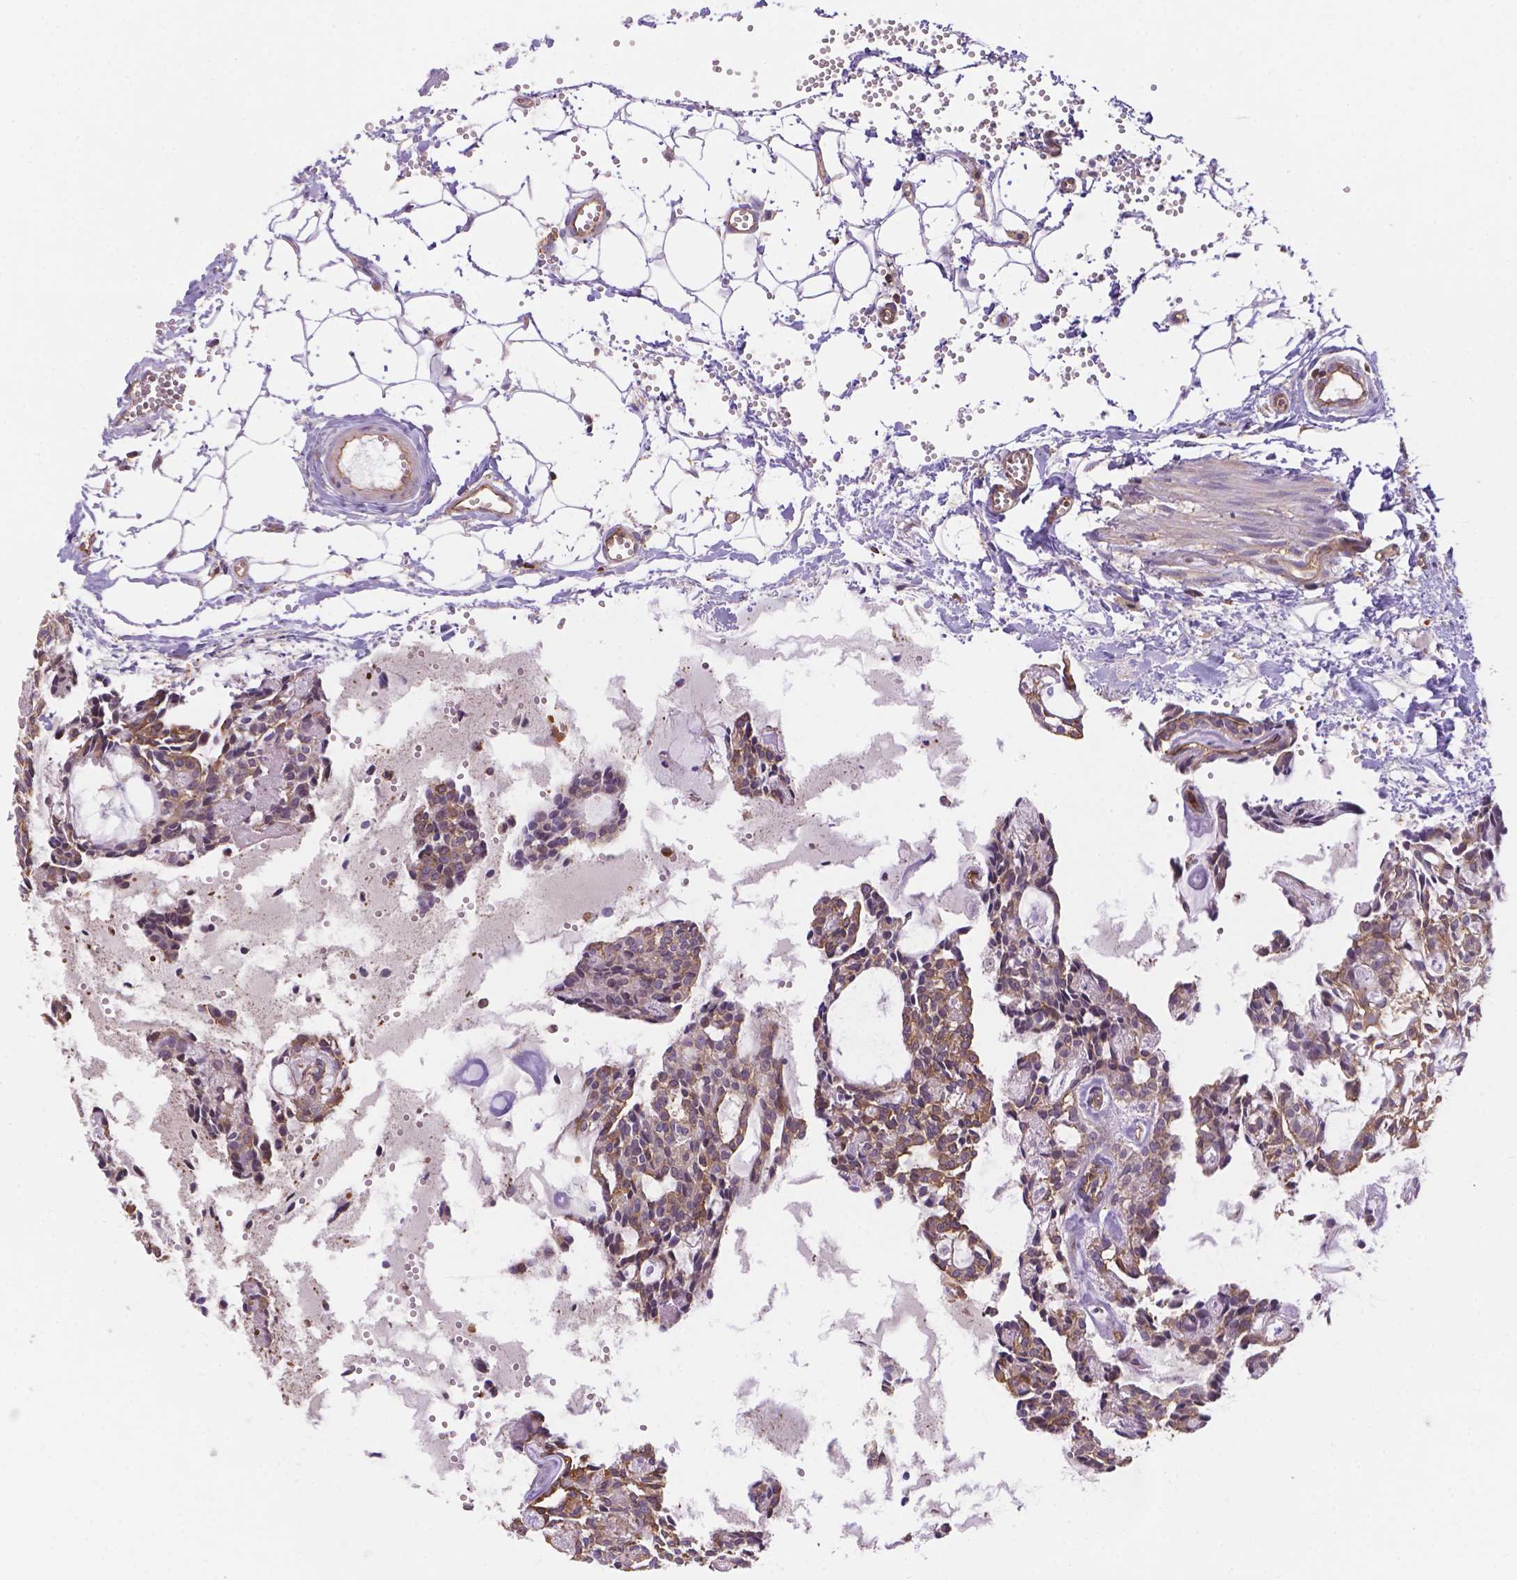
{"staining": {"intensity": "weak", "quantity": ">75%", "location": "cytoplasmic/membranous"}, "tissue": "head and neck cancer", "cell_type": "Tumor cells", "image_type": "cancer", "snomed": [{"axis": "morphology", "description": "Adenocarcinoma, NOS"}, {"axis": "topography", "description": "Head-Neck"}], "caption": "Head and neck adenocarcinoma was stained to show a protein in brown. There is low levels of weak cytoplasmic/membranous staining in approximately >75% of tumor cells.", "gene": "DMWD", "patient": {"sex": "female", "age": 62}}